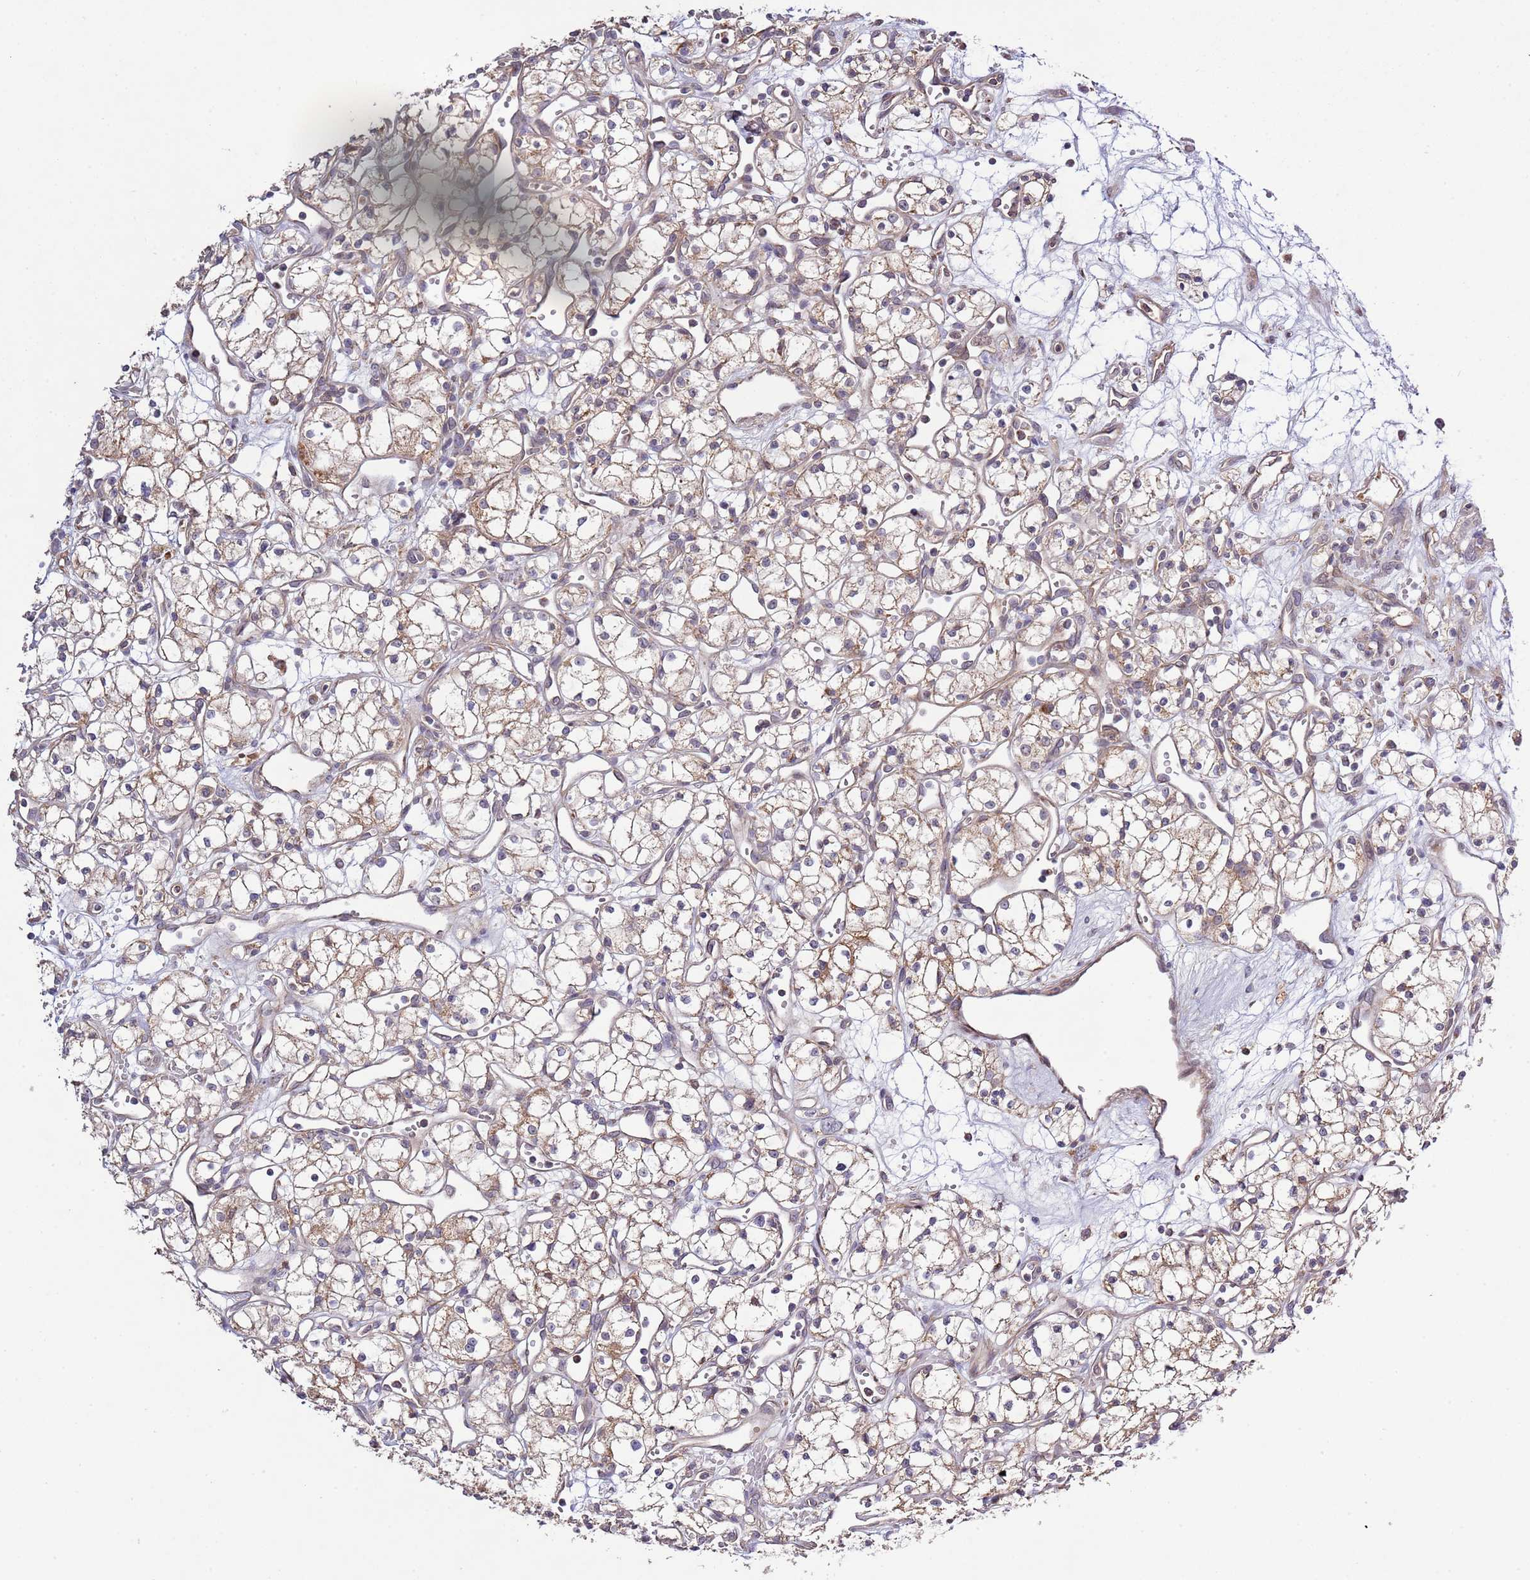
{"staining": {"intensity": "moderate", "quantity": ">75%", "location": "cytoplasmic/membranous"}, "tissue": "renal cancer", "cell_type": "Tumor cells", "image_type": "cancer", "snomed": [{"axis": "morphology", "description": "Adenocarcinoma, NOS"}, {"axis": "topography", "description": "Kidney"}], "caption": "Protein expression analysis of human renal adenocarcinoma reveals moderate cytoplasmic/membranous expression in approximately >75% of tumor cells. The protein of interest is stained brown, and the nuclei are stained in blue (DAB IHC with brightfield microscopy, high magnification).", "gene": "IVD", "patient": {"sex": "male", "age": 59}}